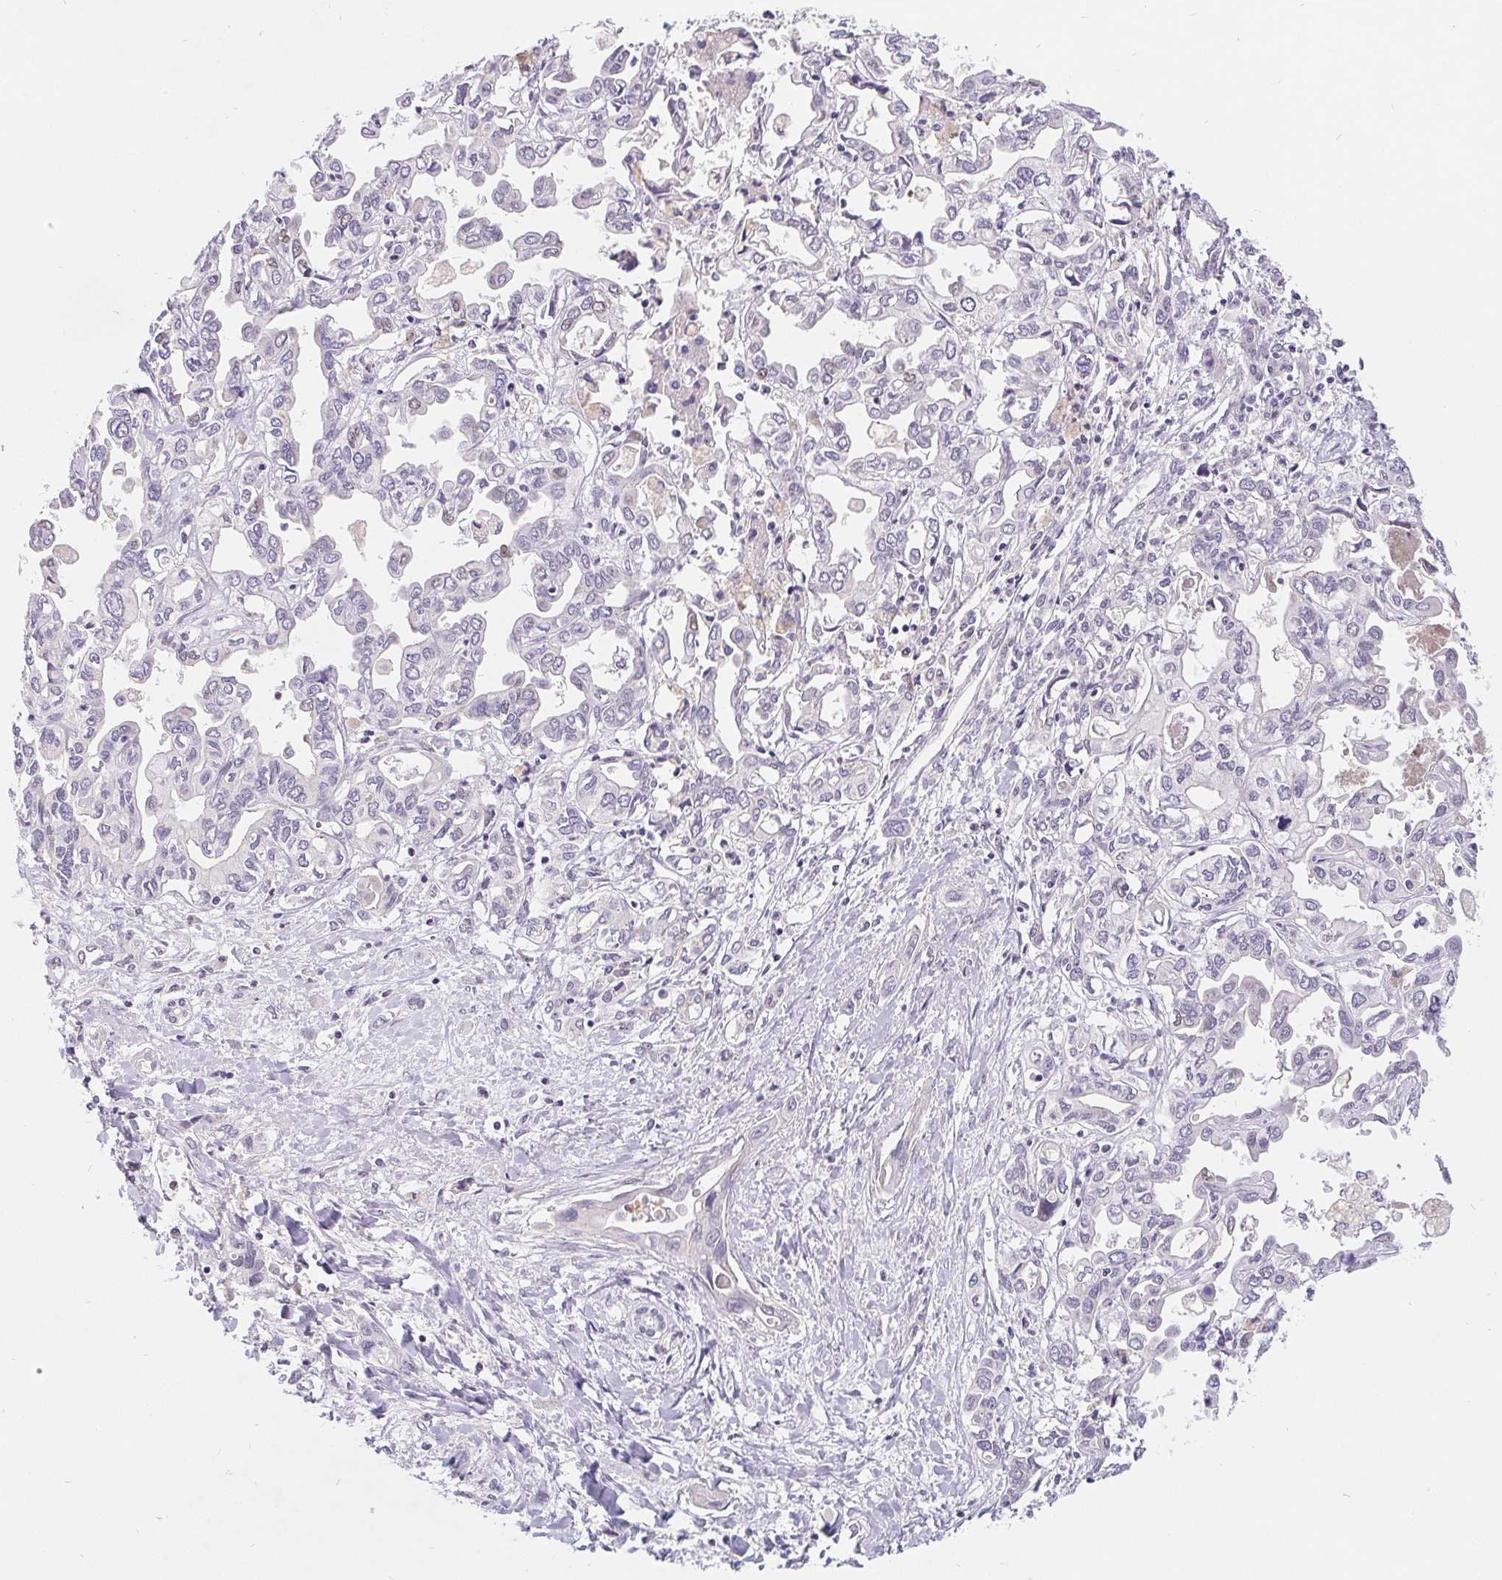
{"staining": {"intensity": "weak", "quantity": "<25%", "location": "nuclear"}, "tissue": "liver cancer", "cell_type": "Tumor cells", "image_type": "cancer", "snomed": [{"axis": "morphology", "description": "Cholangiocarcinoma"}, {"axis": "topography", "description": "Liver"}], "caption": "This is a micrograph of immunohistochemistry (IHC) staining of liver cancer, which shows no staining in tumor cells.", "gene": "POU2F1", "patient": {"sex": "female", "age": 64}}